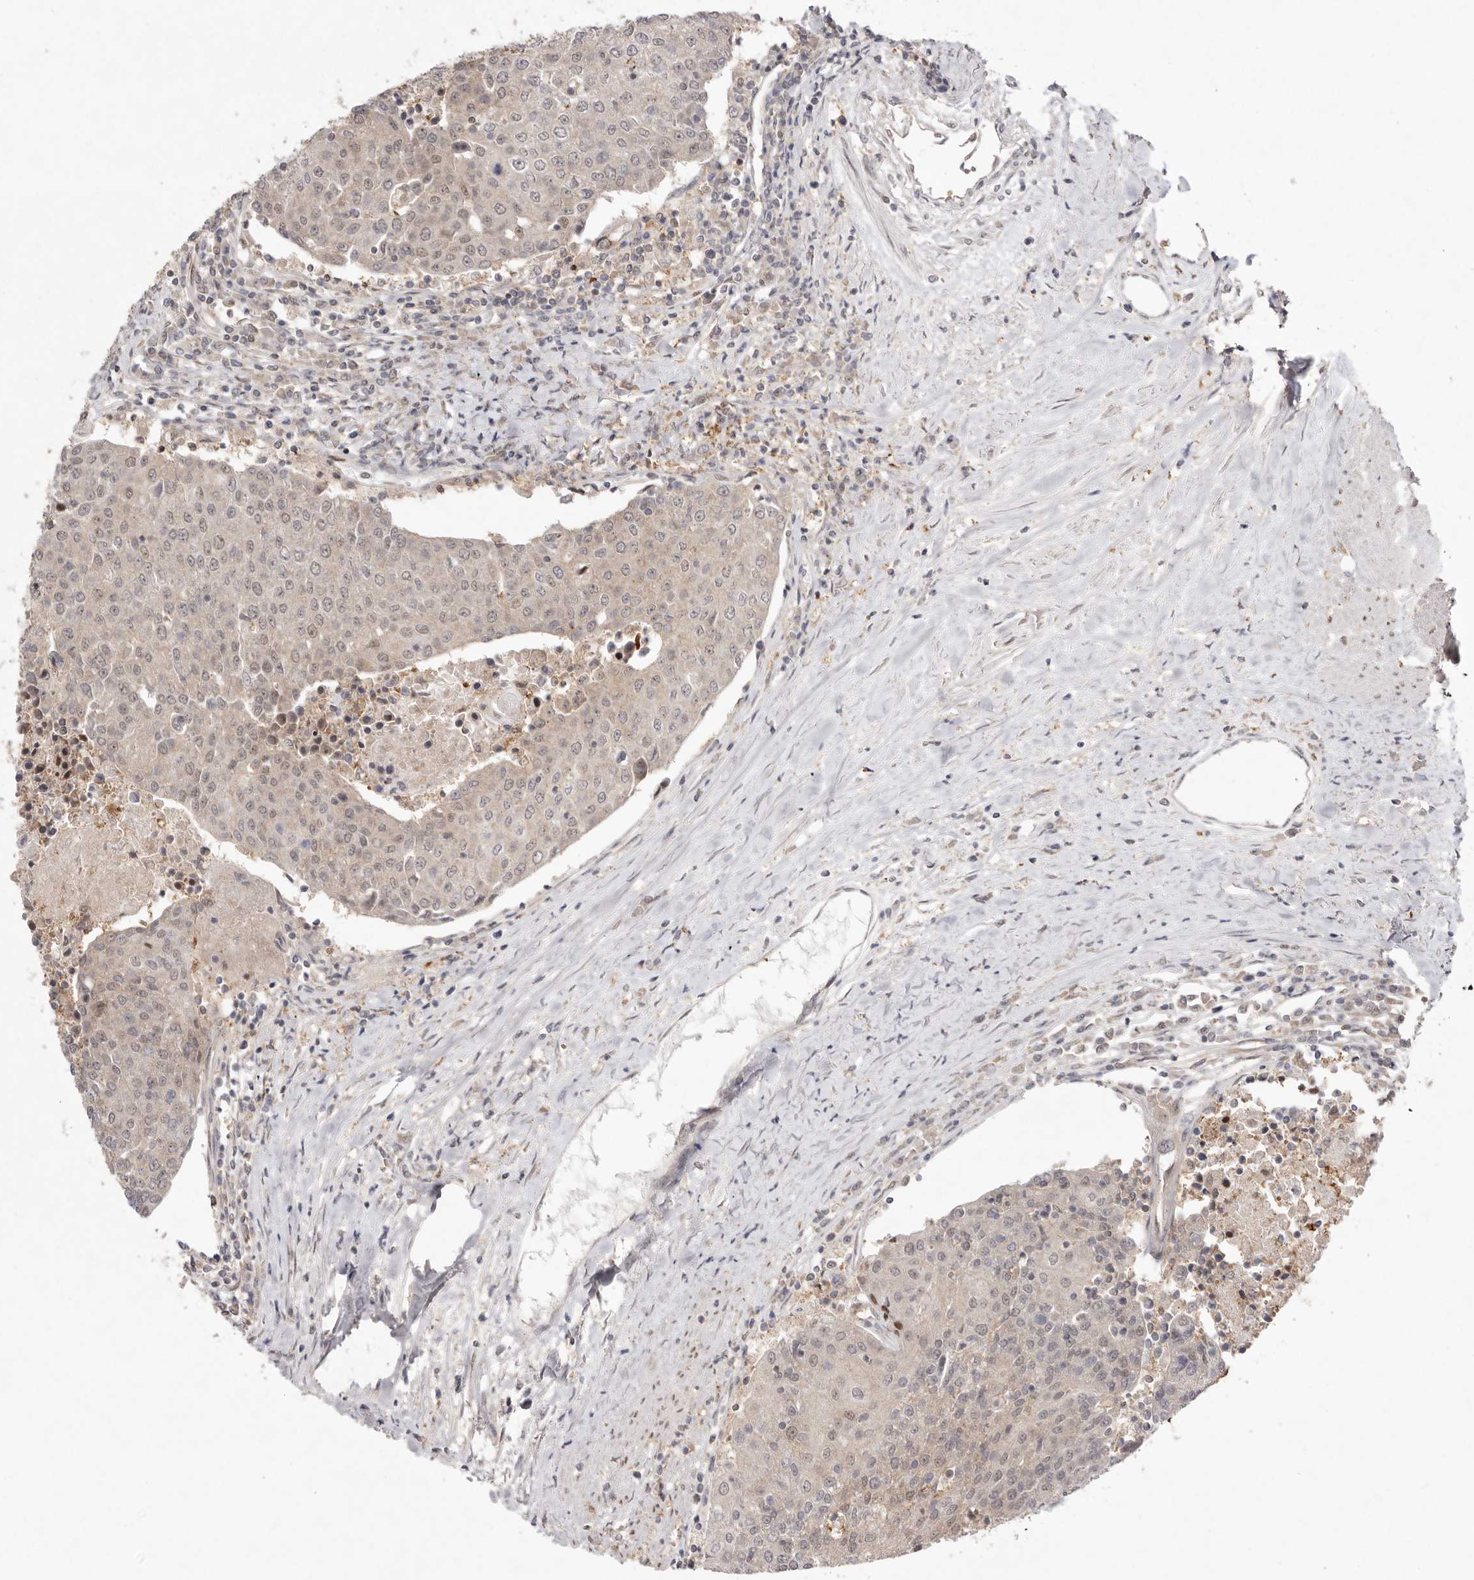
{"staining": {"intensity": "weak", "quantity": ">75%", "location": "cytoplasmic/membranous,nuclear"}, "tissue": "urothelial cancer", "cell_type": "Tumor cells", "image_type": "cancer", "snomed": [{"axis": "morphology", "description": "Urothelial carcinoma, High grade"}, {"axis": "topography", "description": "Urinary bladder"}], "caption": "High-grade urothelial carcinoma was stained to show a protein in brown. There is low levels of weak cytoplasmic/membranous and nuclear positivity in about >75% of tumor cells. (DAB (3,3'-diaminobenzidine) IHC, brown staining for protein, blue staining for nuclei).", "gene": "TADA1", "patient": {"sex": "female", "age": 85}}